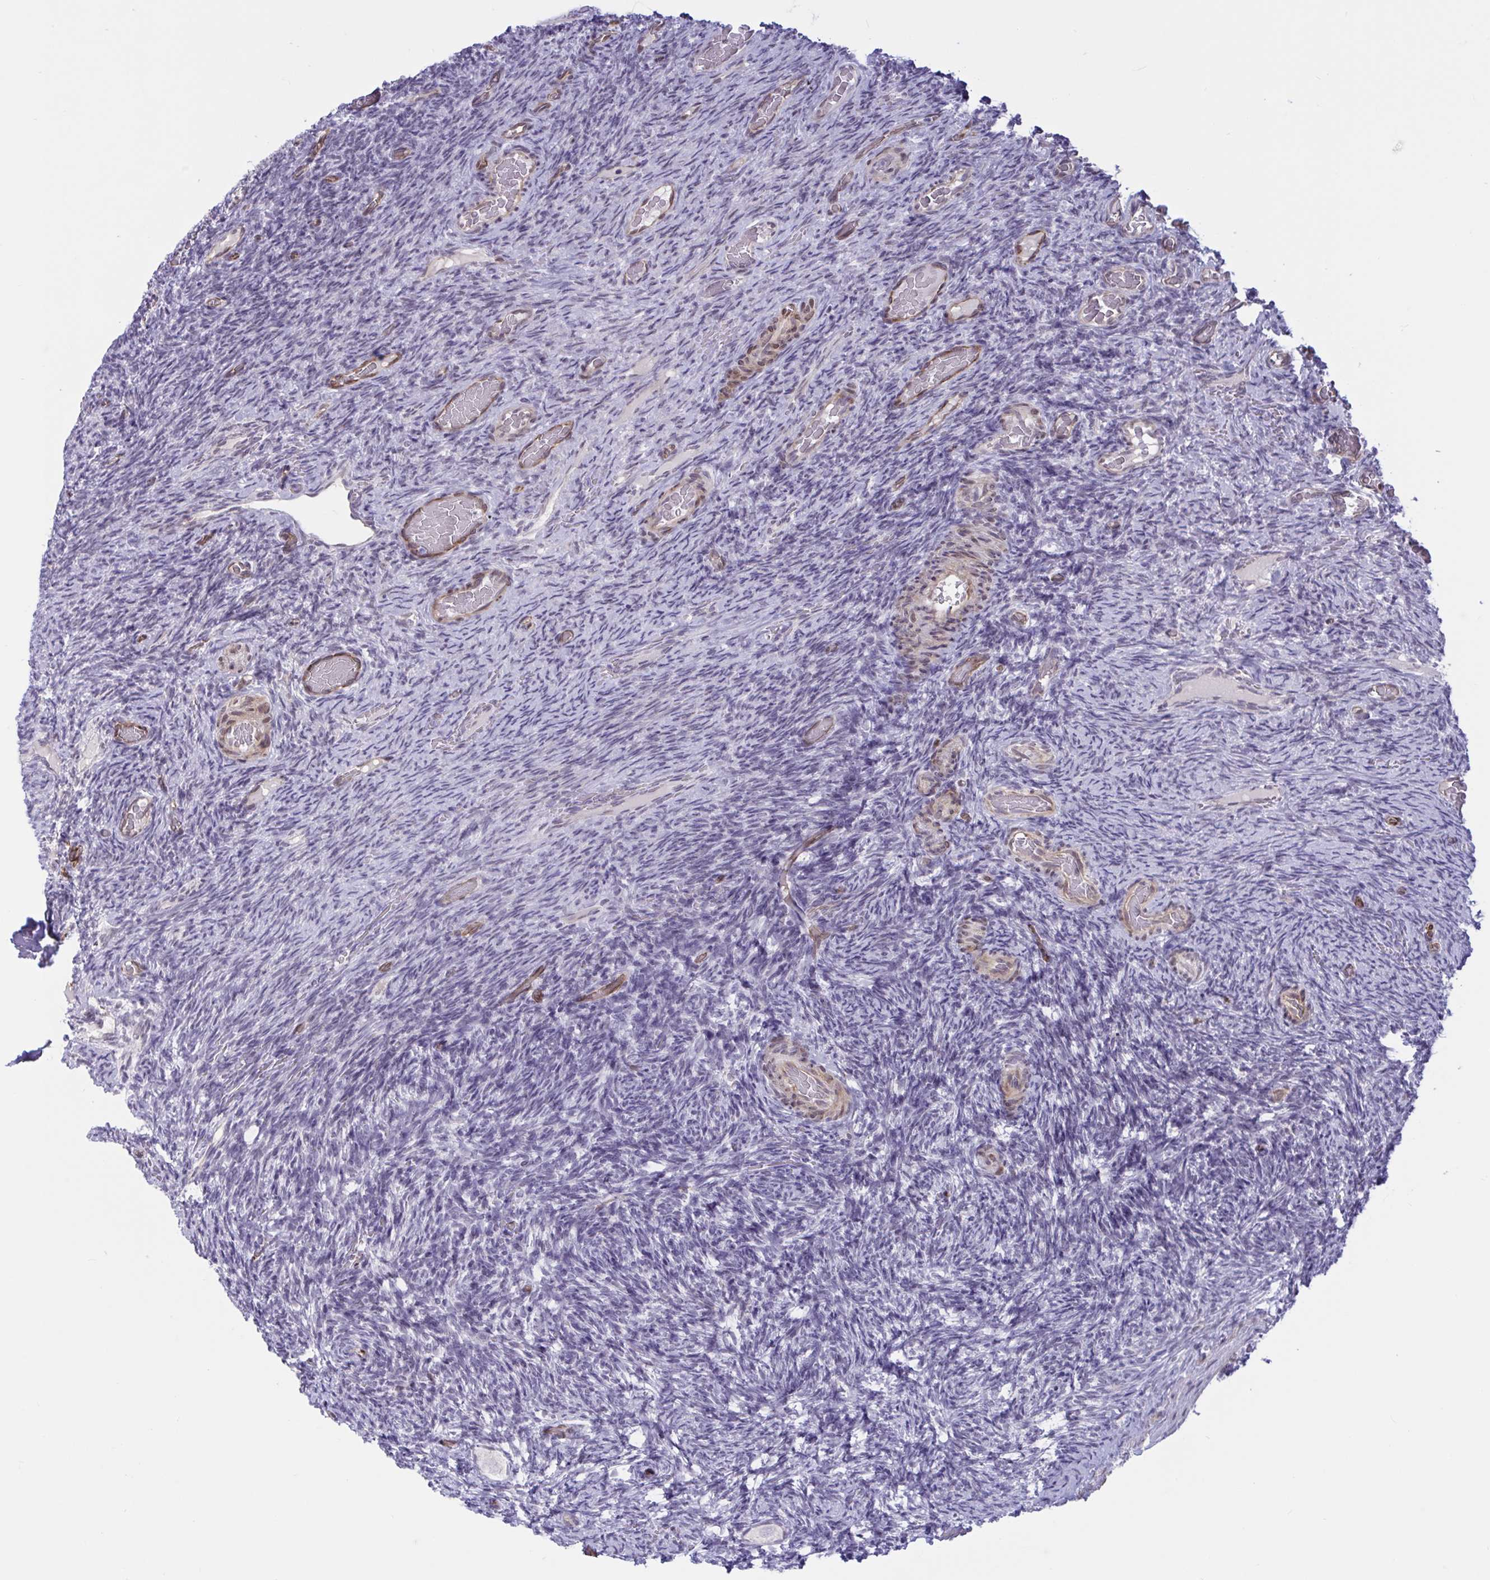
{"staining": {"intensity": "negative", "quantity": "none", "location": "none"}, "tissue": "ovary", "cell_type": "Ovarian stroma cells", "image_type": "normal", "snomed": [{"axis": "morphology", "description": "Normal tissue, NOS"}, {"axis": "topography", "description": "Ovary"}], "caption": "A high-resolution histopathology image shows immunohistochemistry (IHC) staining of normal ovary, which shows no significant expression in ovarian stroma cells.", "gene": "EML1", "patient": {"sex": "female", "age": 34}}